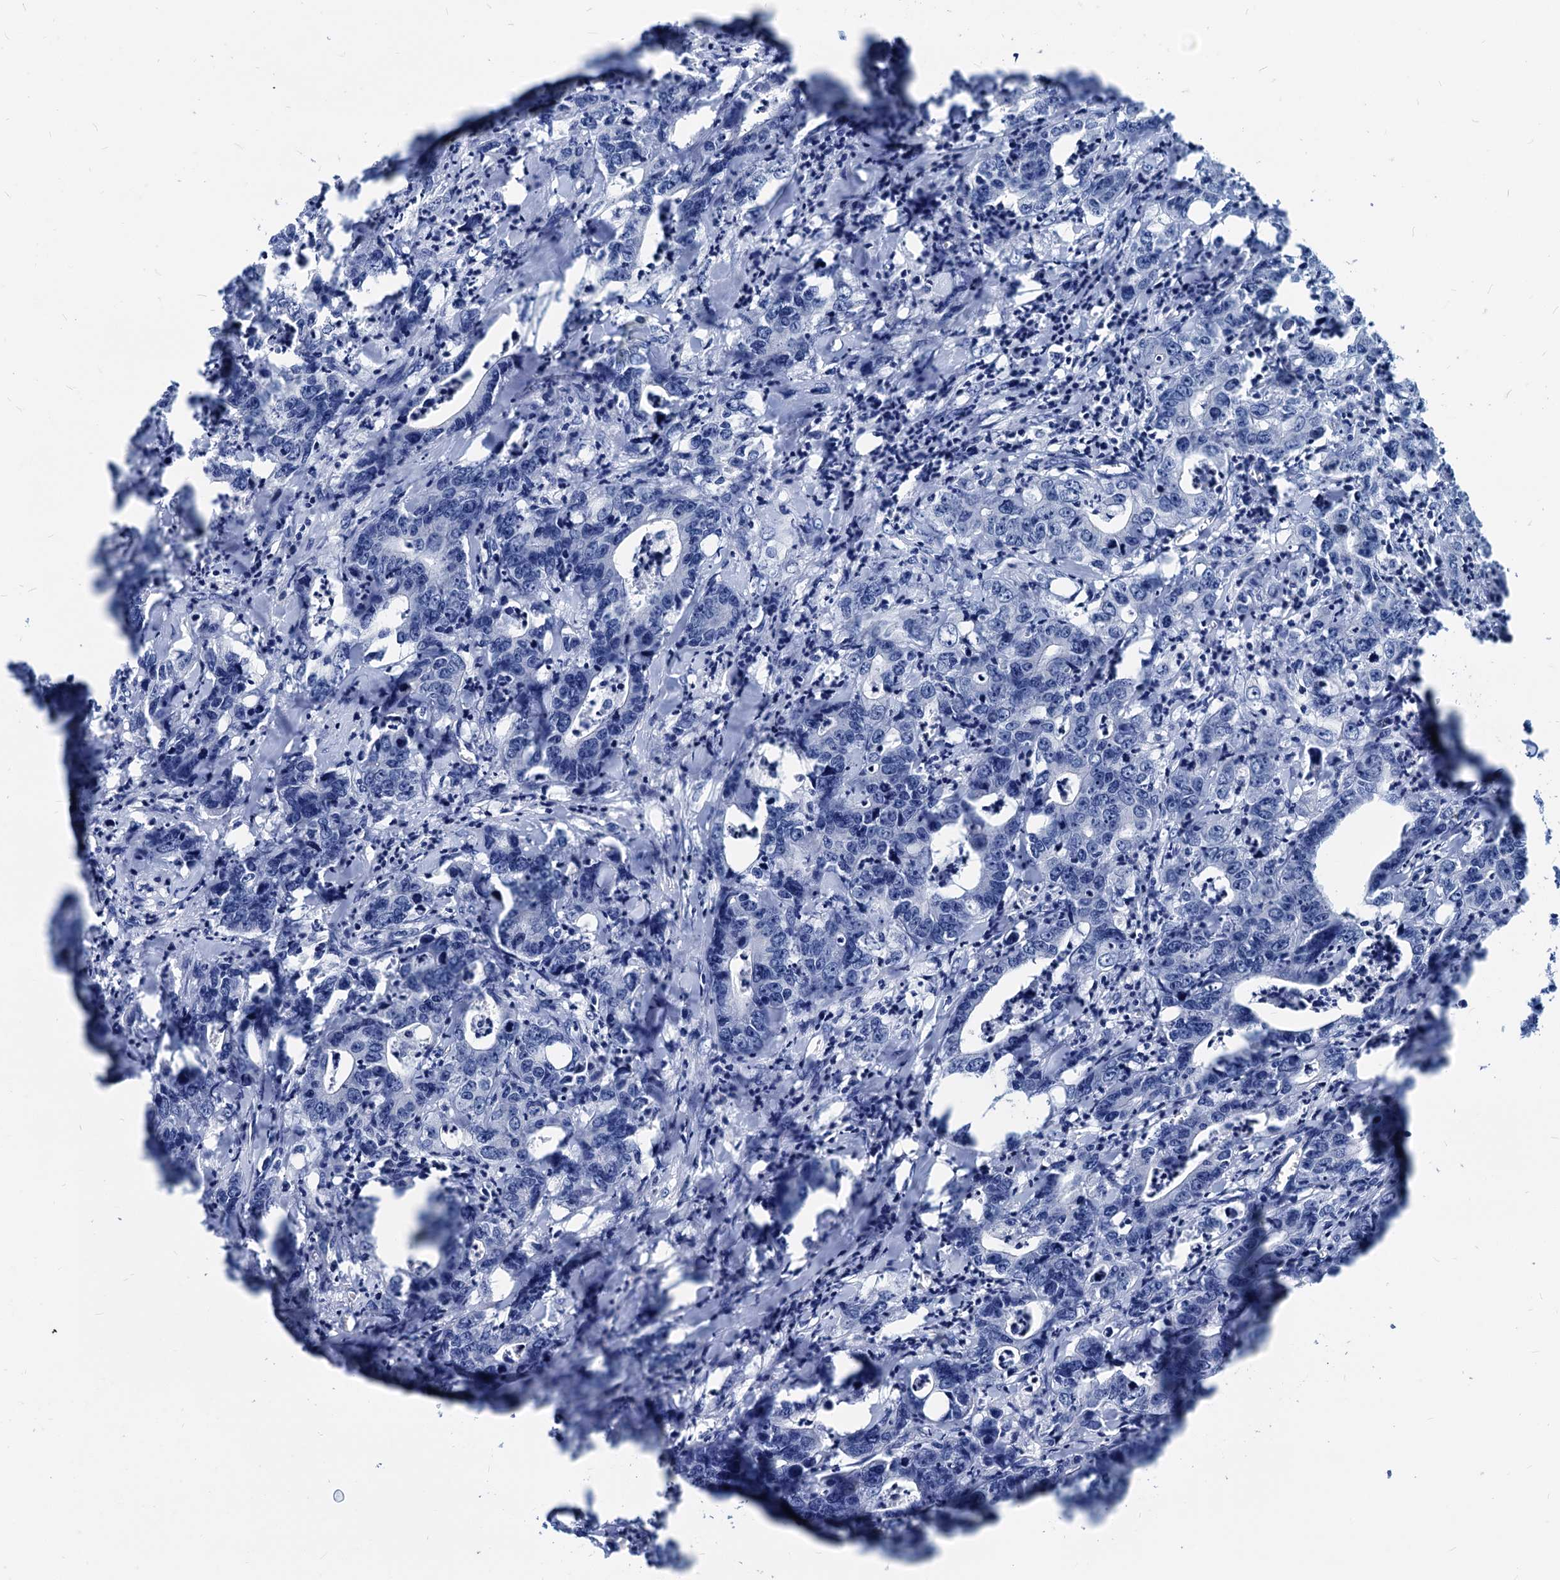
{"staining": {"intensity": "negative", "quantity": "none", "location": "none"}, "tissue": "colorectal cancer", "cell_type": "Tumor cells", "image_type": "cancer", "snomed": [{"axis": "morphology", "description": "Adenocarcinoma, NOS"}, {"axis": "topography", "description": "Colon"}], "caption": "Human colorectal cancer (adenocarcinoma) stained for a protein using immunohistochemistry shows no expression in tumor cells.", "gene": "HSF2", "patient": {"sex": "female", "age": 75}}